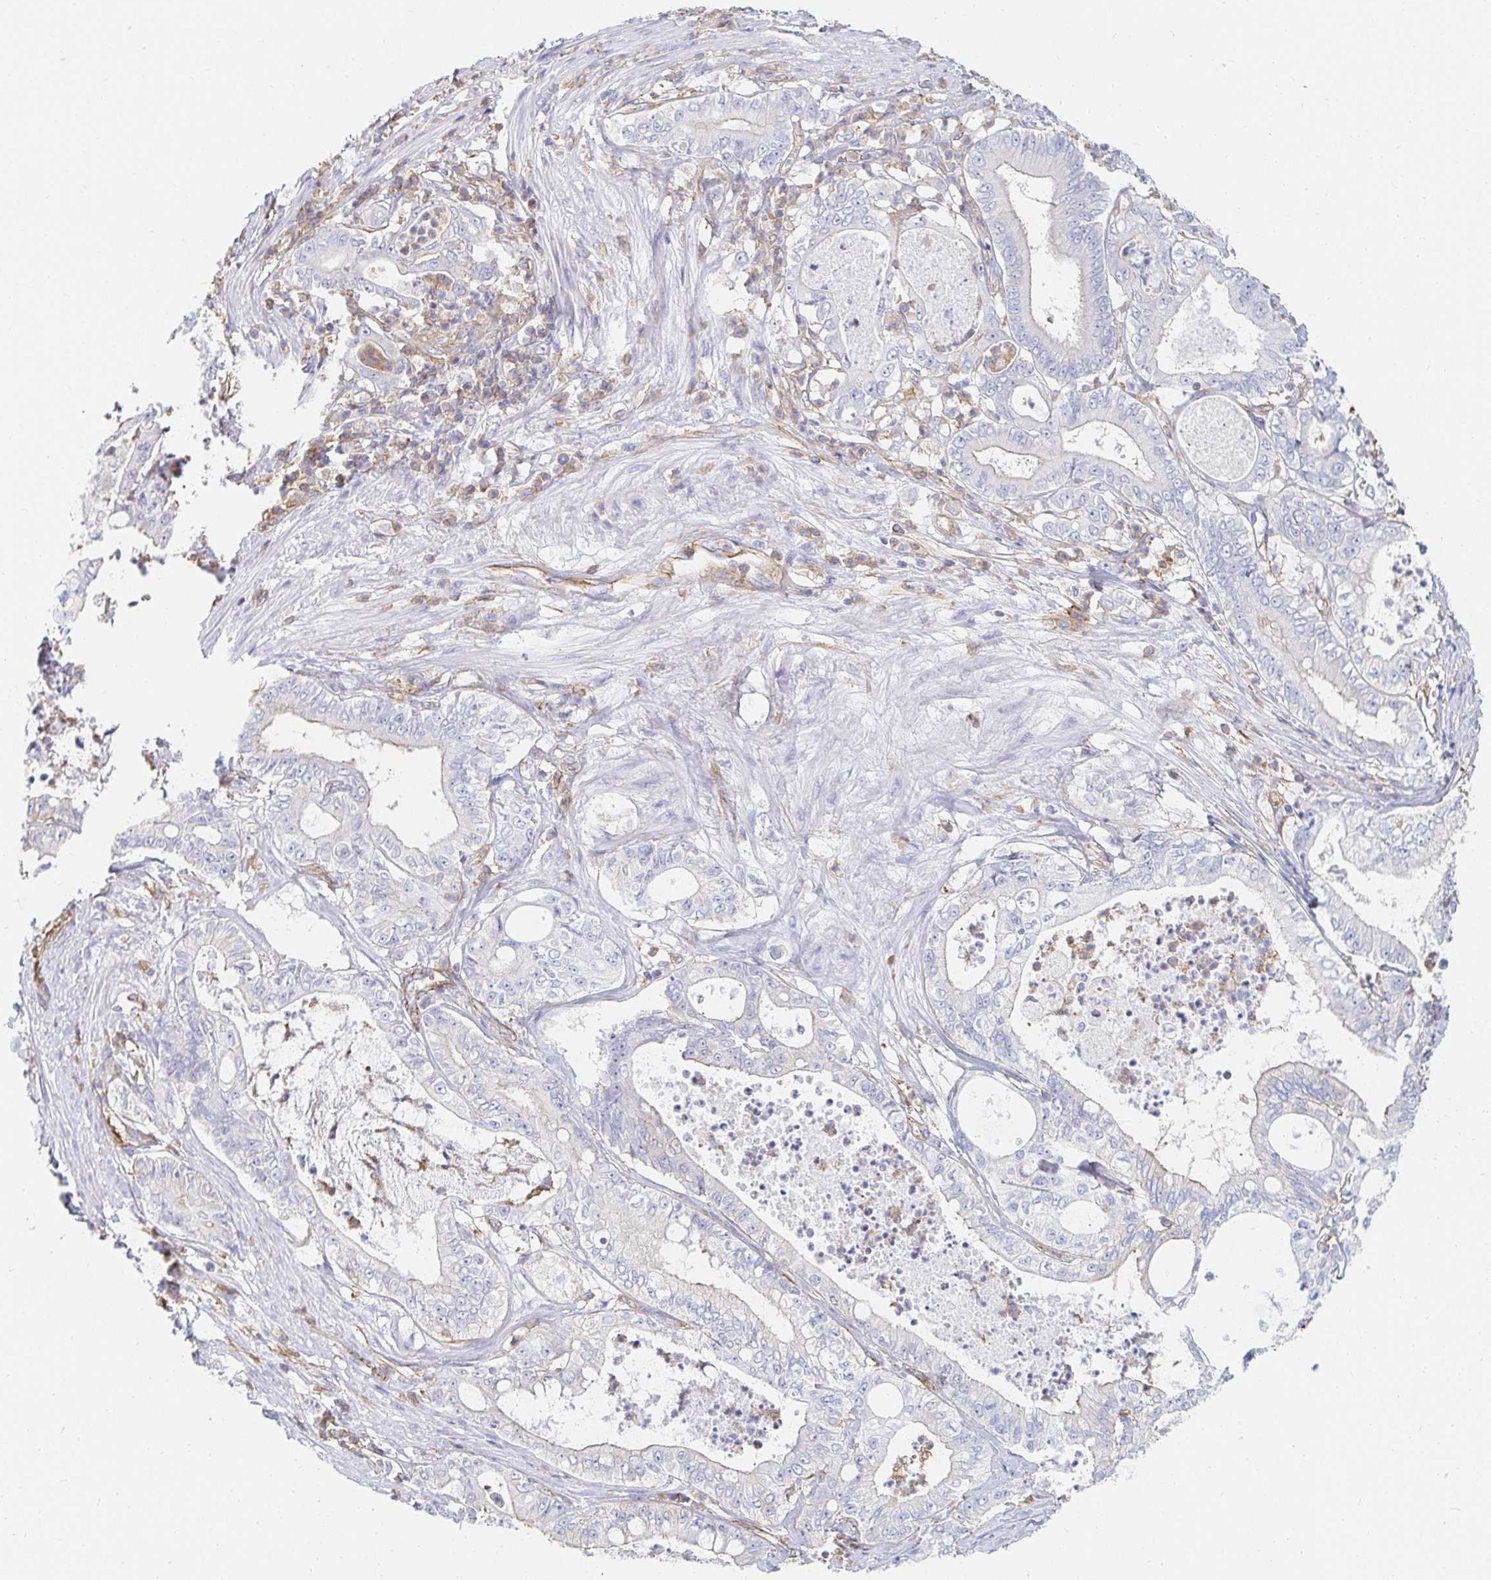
{"staining": {"intensity": "negative", "quantity": "none", "location": "none"}, "tissue": "pancreatic cancer", "cell_type": "Tumor cells", "image_type": "cancer", "snomed": [{"axis": "morphology", "description": "Adenocarcinoma, NOS"}, {"axis": "topography", "description": "Pancreas"}], "caption": "High magnification brightfield microscopy of adenocarcinoma (pancreatic) stained with DAB (brown) and counterstained with hematoxylin (blue): tumor cells show no significant staining.", "gene": "TSPAN19", "patient": {"sex": "male", "age": 71}}